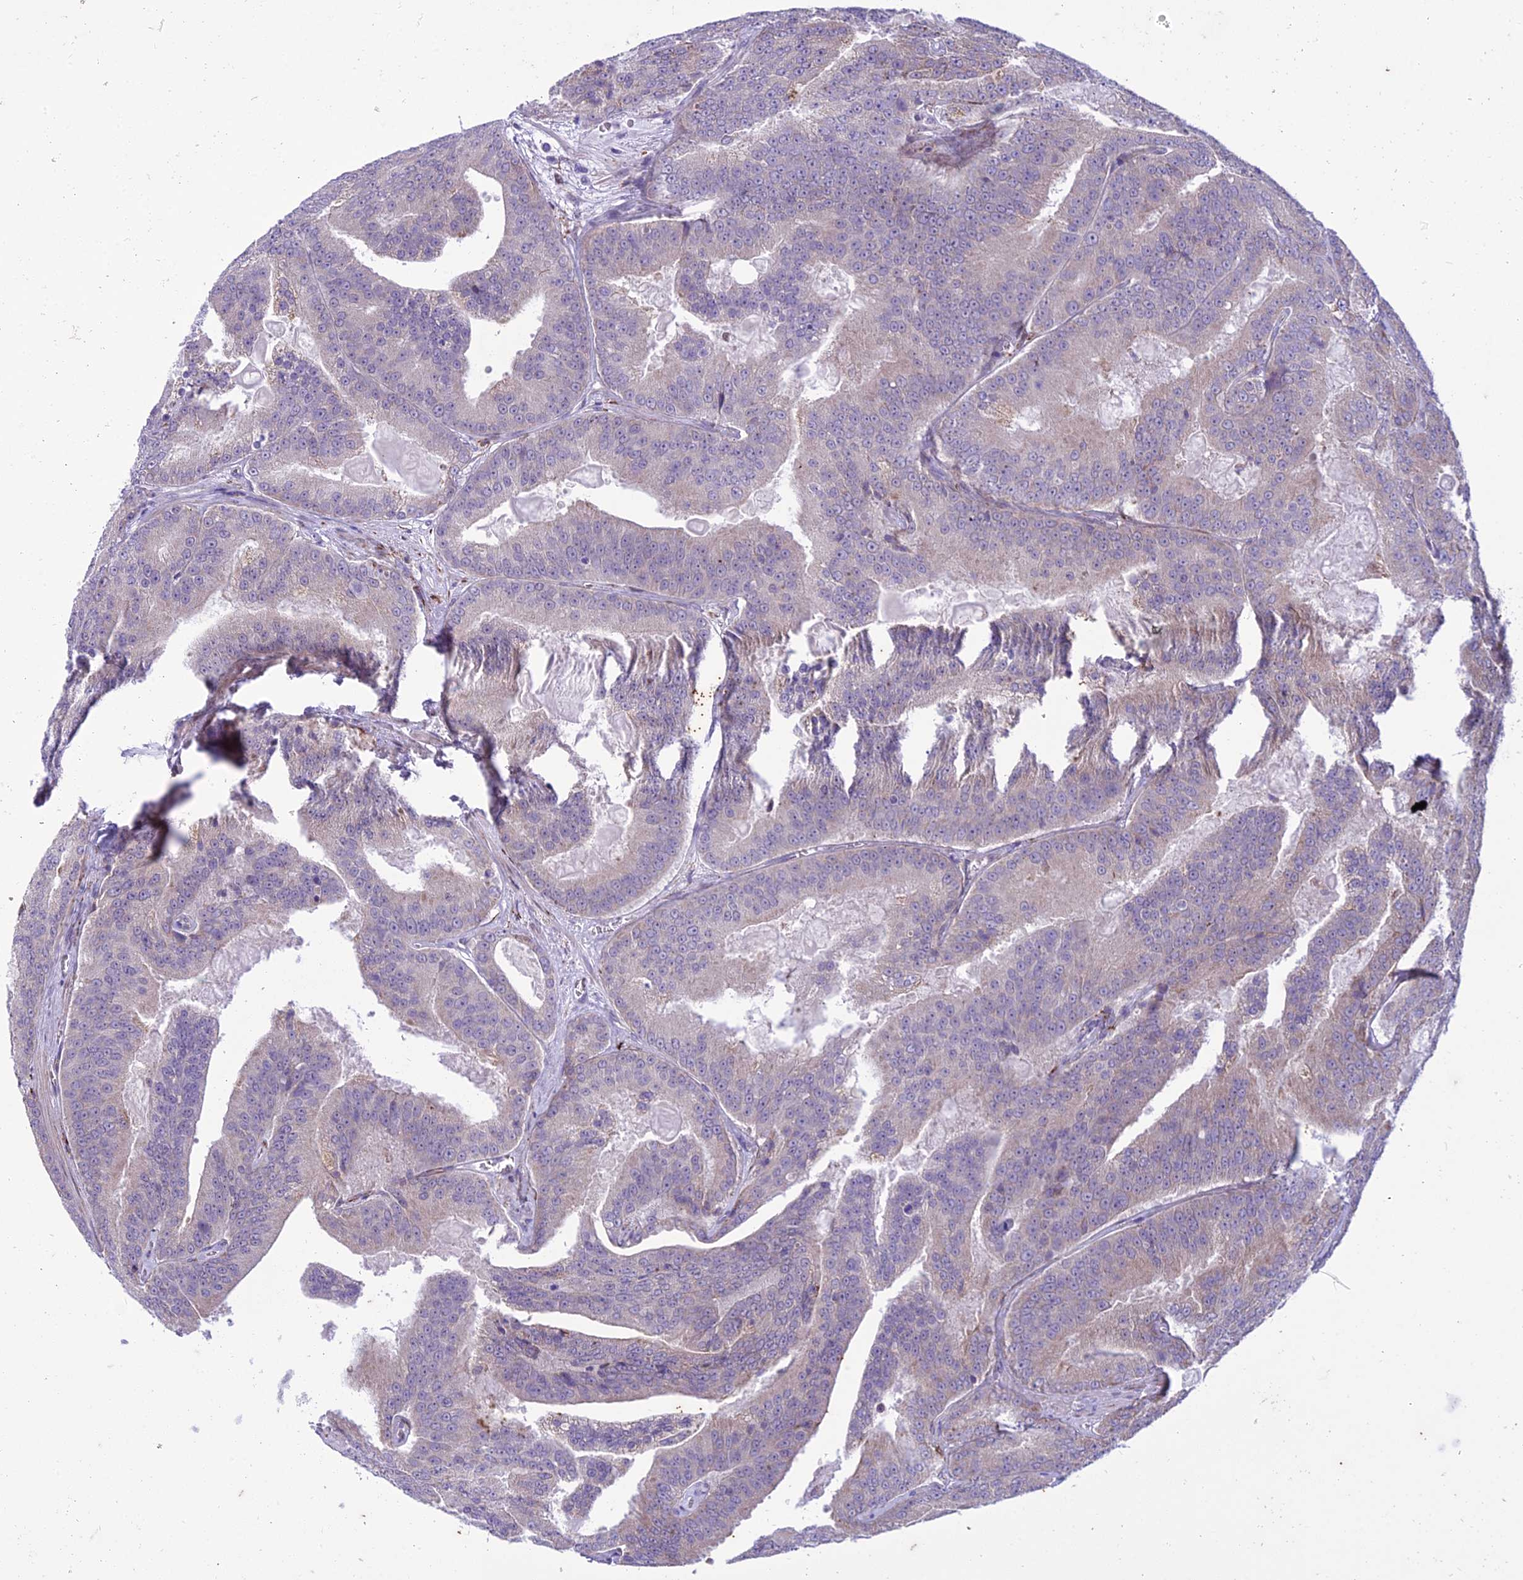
{"staining": {"intensity": "weak", "quantity": "25%-75%", "location": "cytoplasmic/membranous"}, "tissue": "prostate cancer", "cell_type": "Tumor cells", "image_type": "cancer", "snomed": [{"axis": "morphology", "description": "Adenocarcinoma, High grade"}, {"axis": "topography", "description": "Prostate"}], "caption": "Protein expression analysis of prostate cancer (high-grade adenocarcinoma) shows weak cytoplasmic/membranous positivity in approximately 25%-75% of tumor cells.", "gene": "NEURL2", "patient": {"sex": "male", "age": 61}}